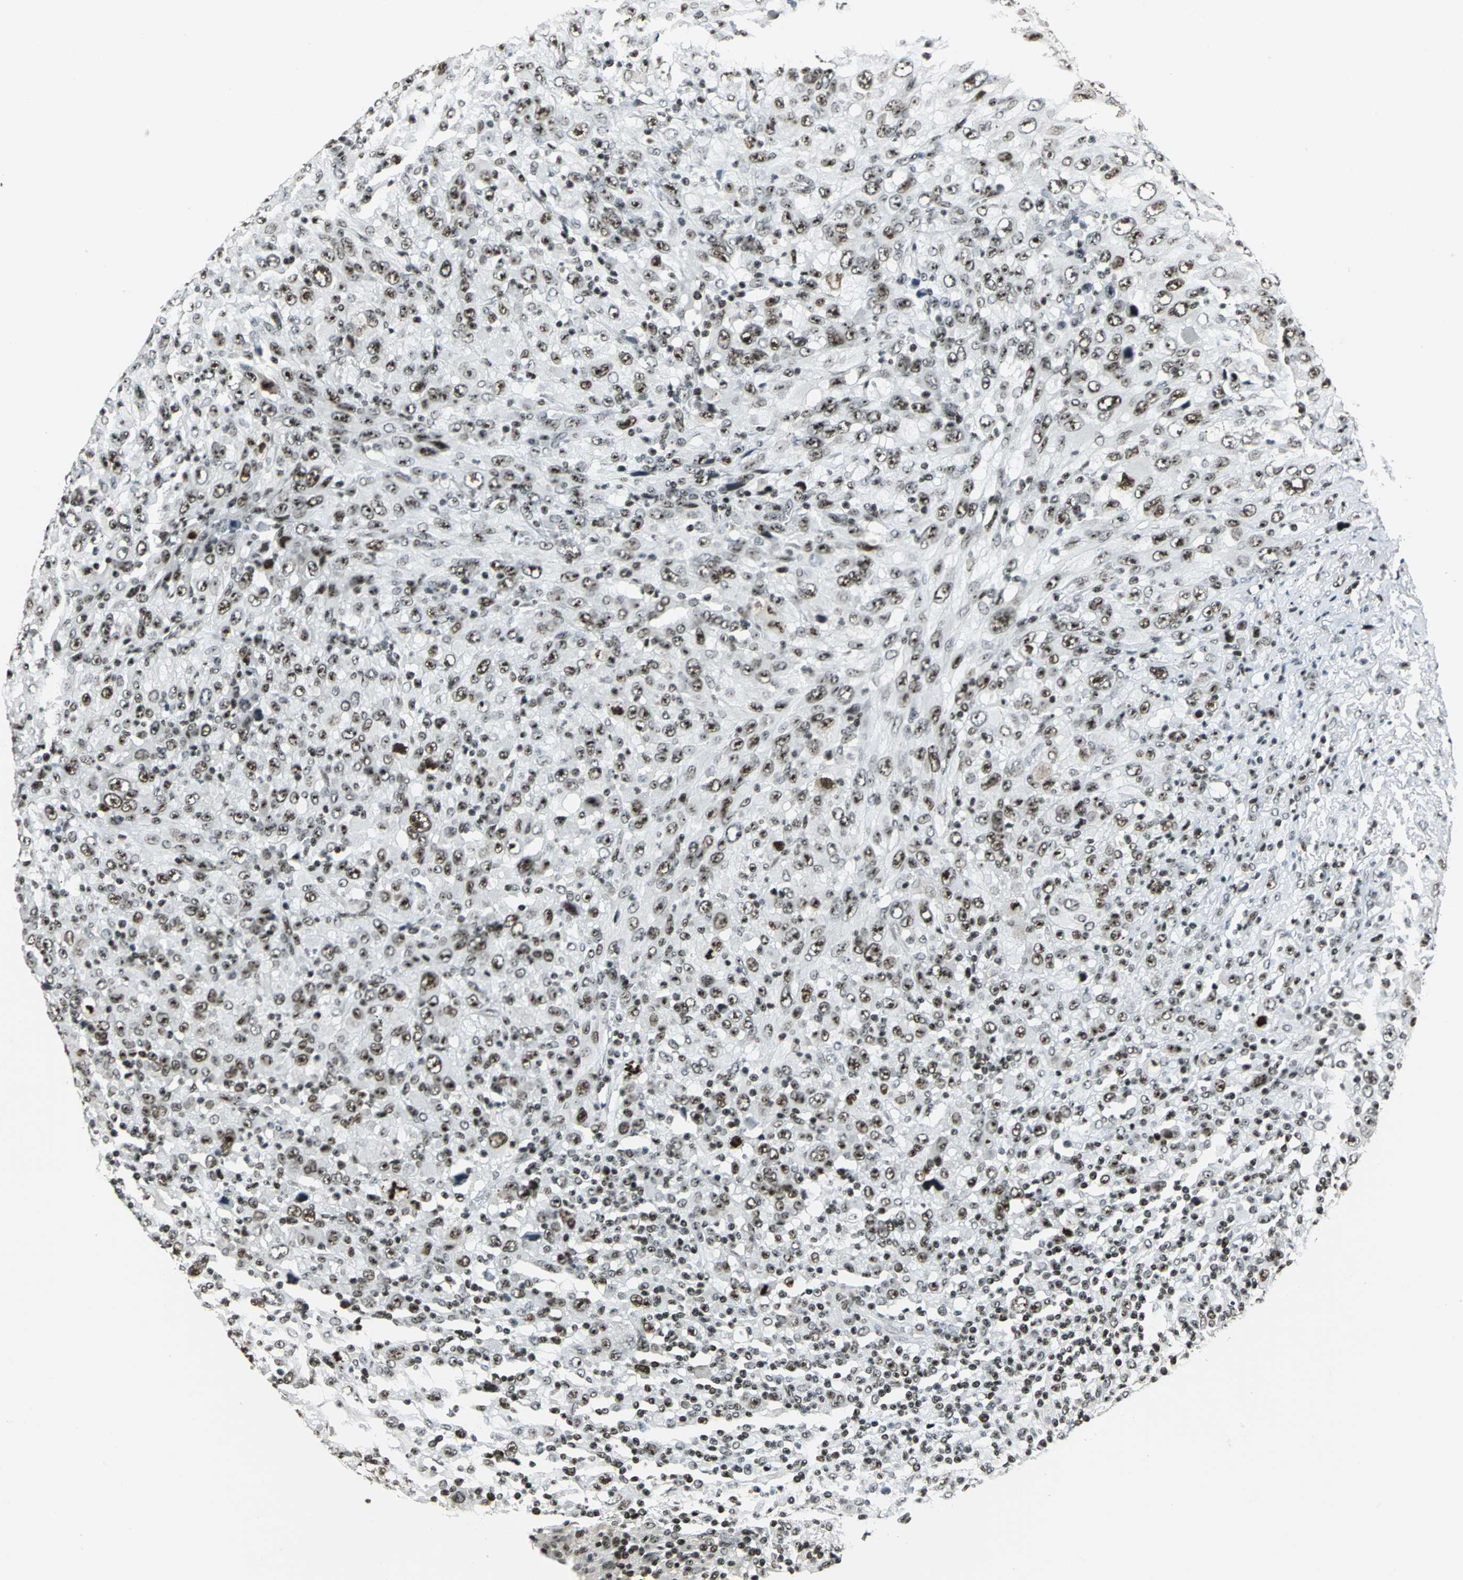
{"staining": {"intensity": "weak", "quantity": ">75%", "location": "nuclear"}, "tissue": "melanoma", "cell_type": "Tumor cells", "image_type": "cancer", "snomed": [{"axis": "morphology", "description": "Malignant melanoma, Metastatic site"}, {"axis": "topography", "description": "Skin"}], "caption": "Weak nuclear protein positivity is appreciated in approximately >75% of tumor cells in melanoma.", "gene": "UBTF", "patient": {"sex": "female", "age": 56}}